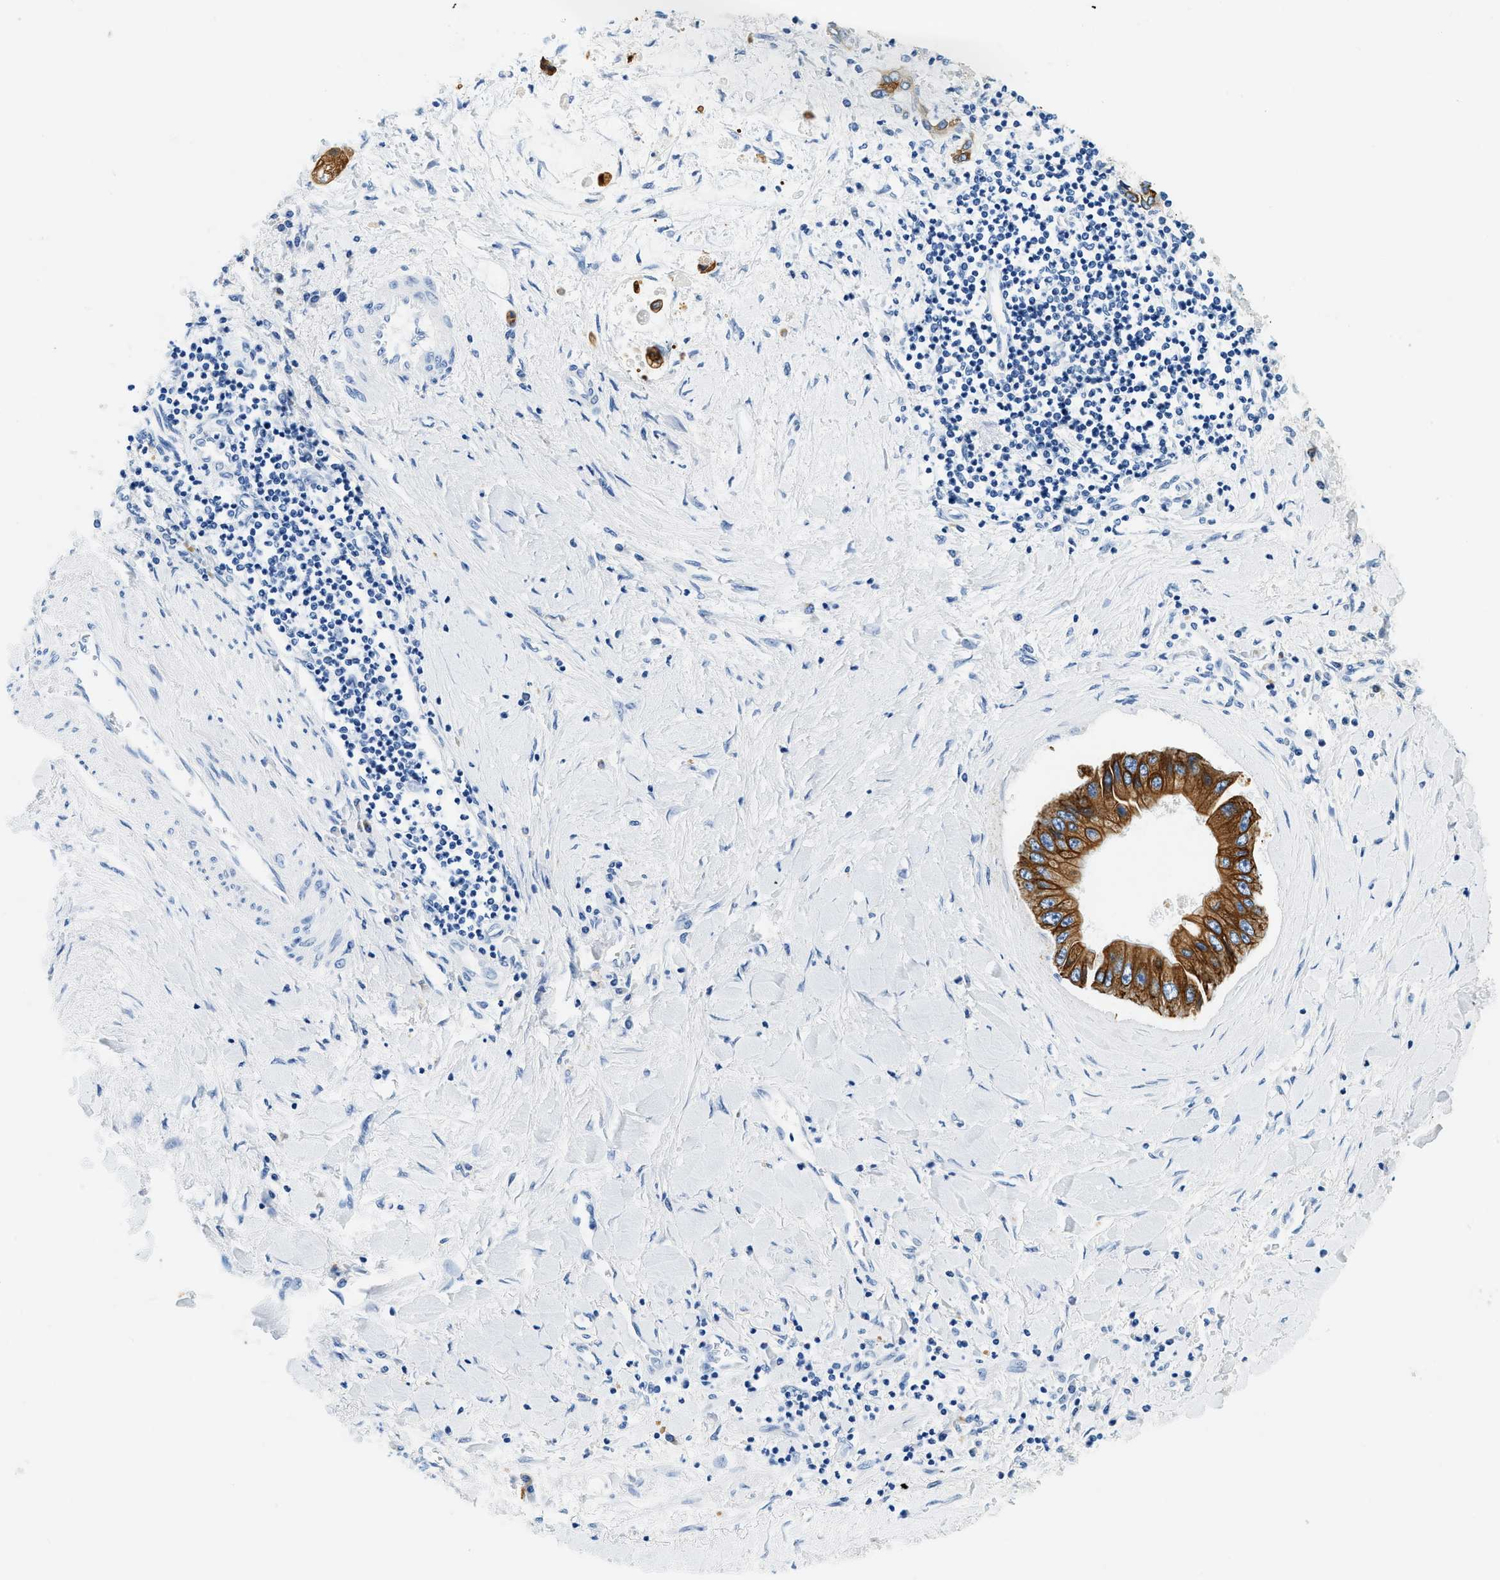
{"staining": {"intensity": "strong", "quantity": ">75%", "location": "cytoplasmic/membranous"}, "tissue": "liver cancer", "cell_type": "Tumor cells", "image_type": "cancer", "snomed": [{"axis": "morphology", "description": "Cholangiocarcinoma"}, {"axis": "topography", "description": "Liver"}], "caption": "Immunohistochemistry (IHC) (DAB (3,3'-diaminobenzidine)) staining of human liver cholangiocarcinoma displays strong cytoplasmic/membranous protein staining in about >75% of tumor cells.", "gene": "STXBP2", "patient": {"sex": "male", "age": 50}}